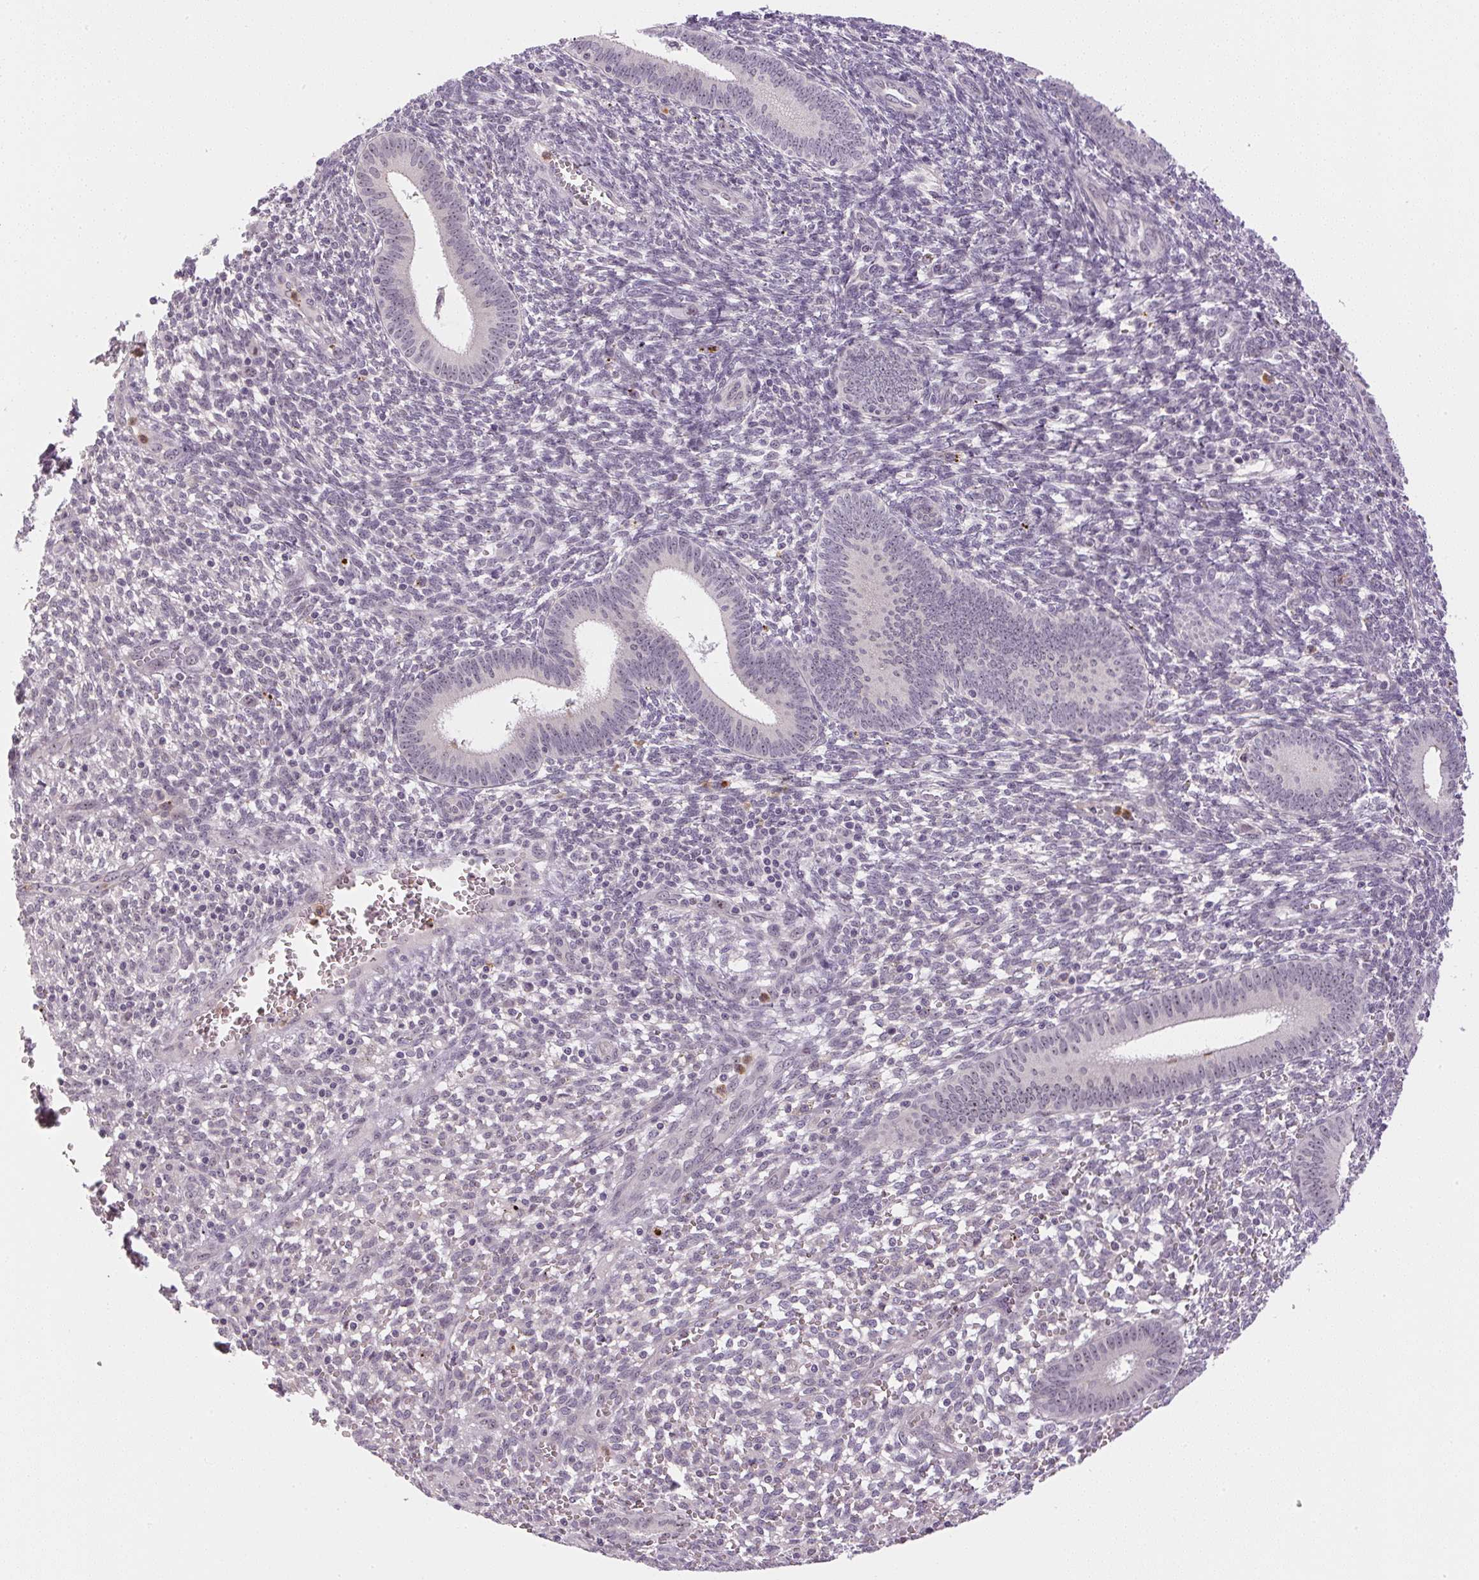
{"staining": {"intensity": "negative", "quantity": "none", "location": "none"}, "tissue": "endometrium", "cell_type": "Cells in endometrial stroma", "image_type": "normal", "snomed": [{"axis": "morphology", "description": "Normal tissue, NOS"}, {"axis": "topography", "description": "Endometrium"}], "caption": "Benign endometrium was stained to show a protein in brown. There is no significant expression in cells in endometrial stroma. The staining was performed using DAB to visualize the protein expression in brown, while the nuclei were stained in blue with hematoxylin (Magnification: 20x).", "gene": "SGF29", "patient": {"sex": "female", "age": 41}}